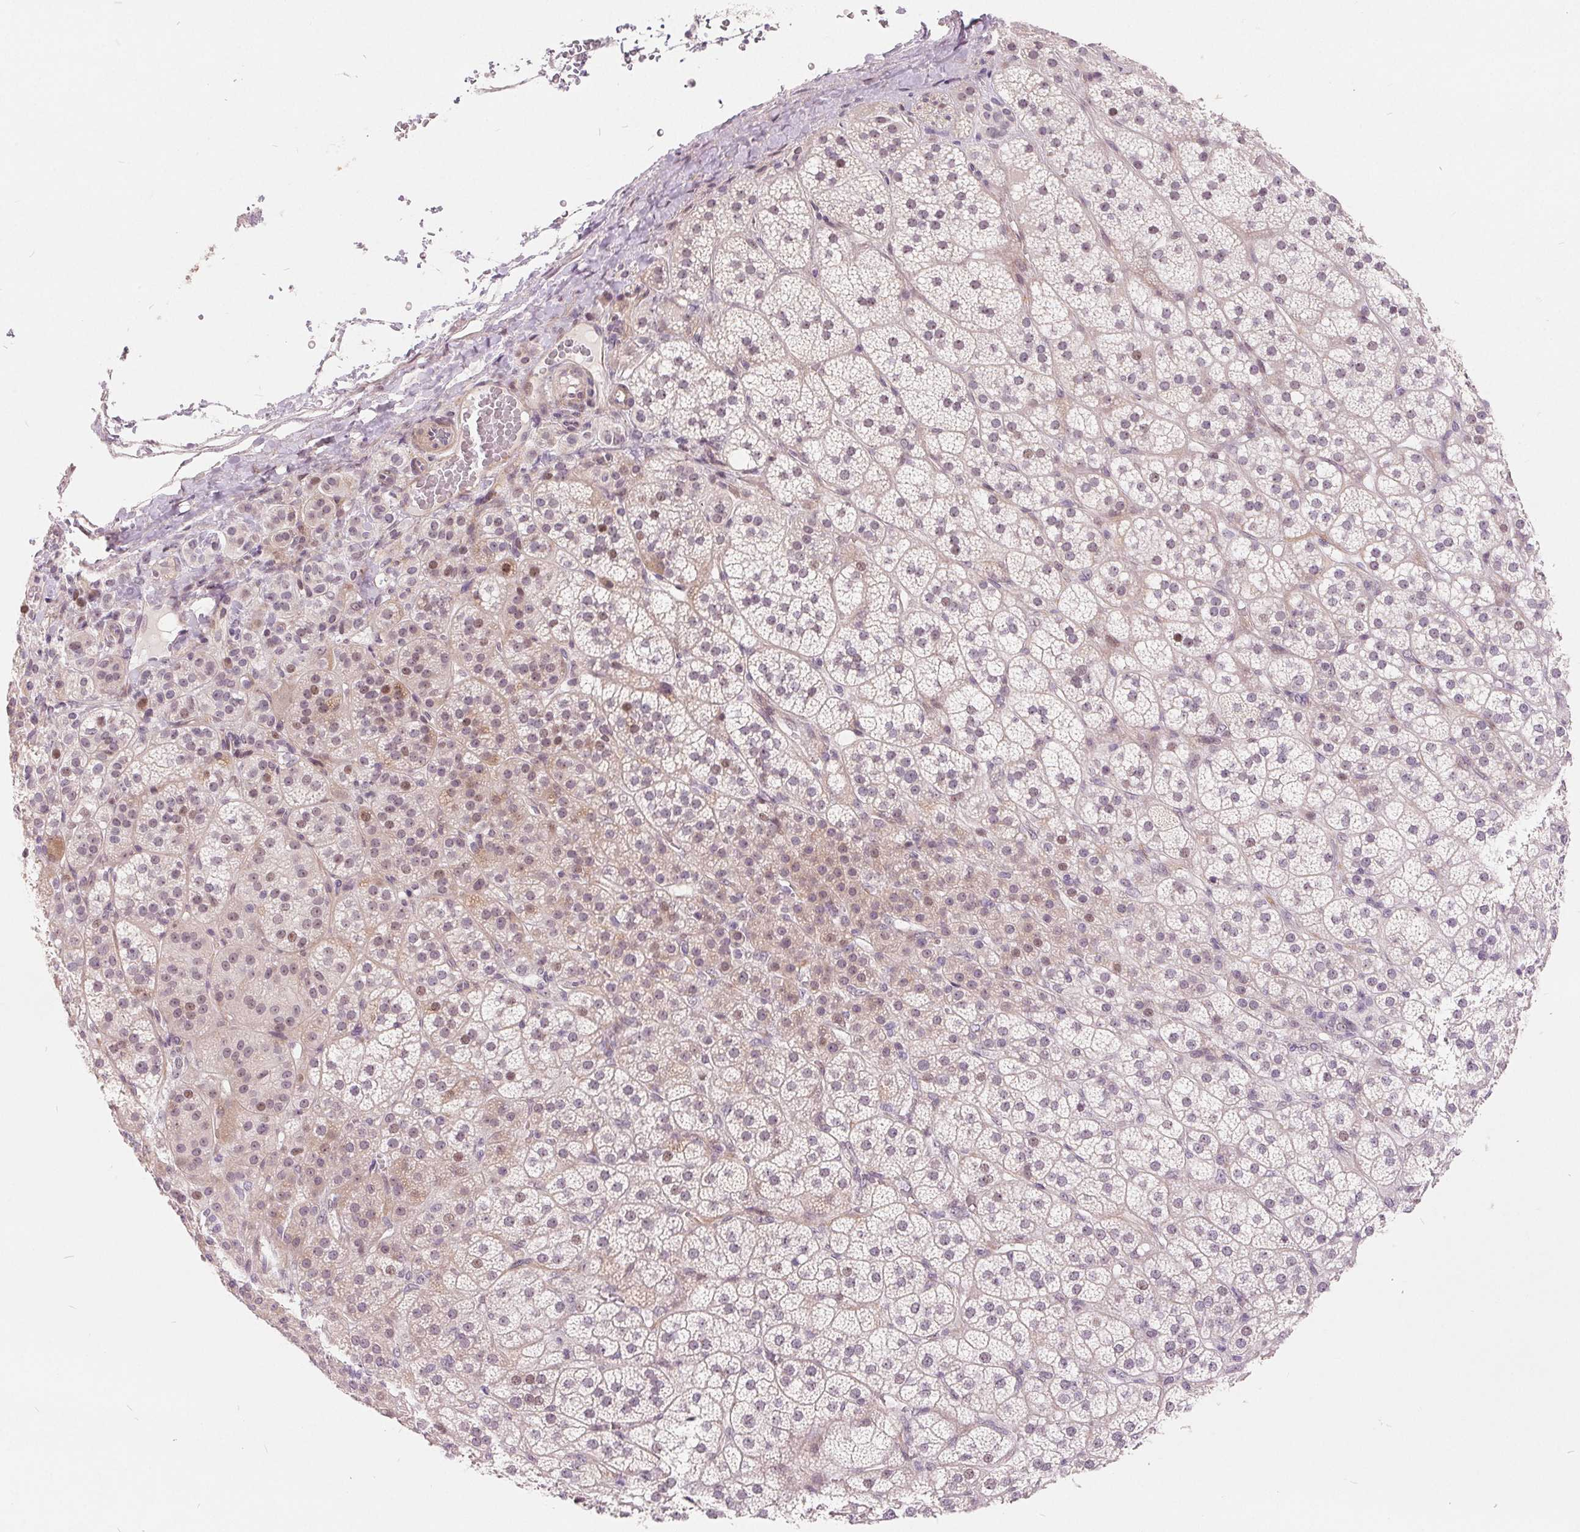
{"staining": {"intensity": "moderate", "quantity": "<25%", "location": "nuclear"}, "tissue": "adrenal gland", "cell_type": "Glandular cells", "image_type": "normal", "snomed": [{"axis": "morphology", "description": "Normal tissue, NOS"}, {"axis": "topography", "description": "Adrenal gland"}], "caption": "Immunohistochemistry (DAB (3,3'-diaminobenzidine)) staining of unremarkable human adrenal gland shows moderate nuclear protein staining in about <25% of glandular cells.", "gene": "NRG2", "patient": {"sex": "female", "age": 60}}